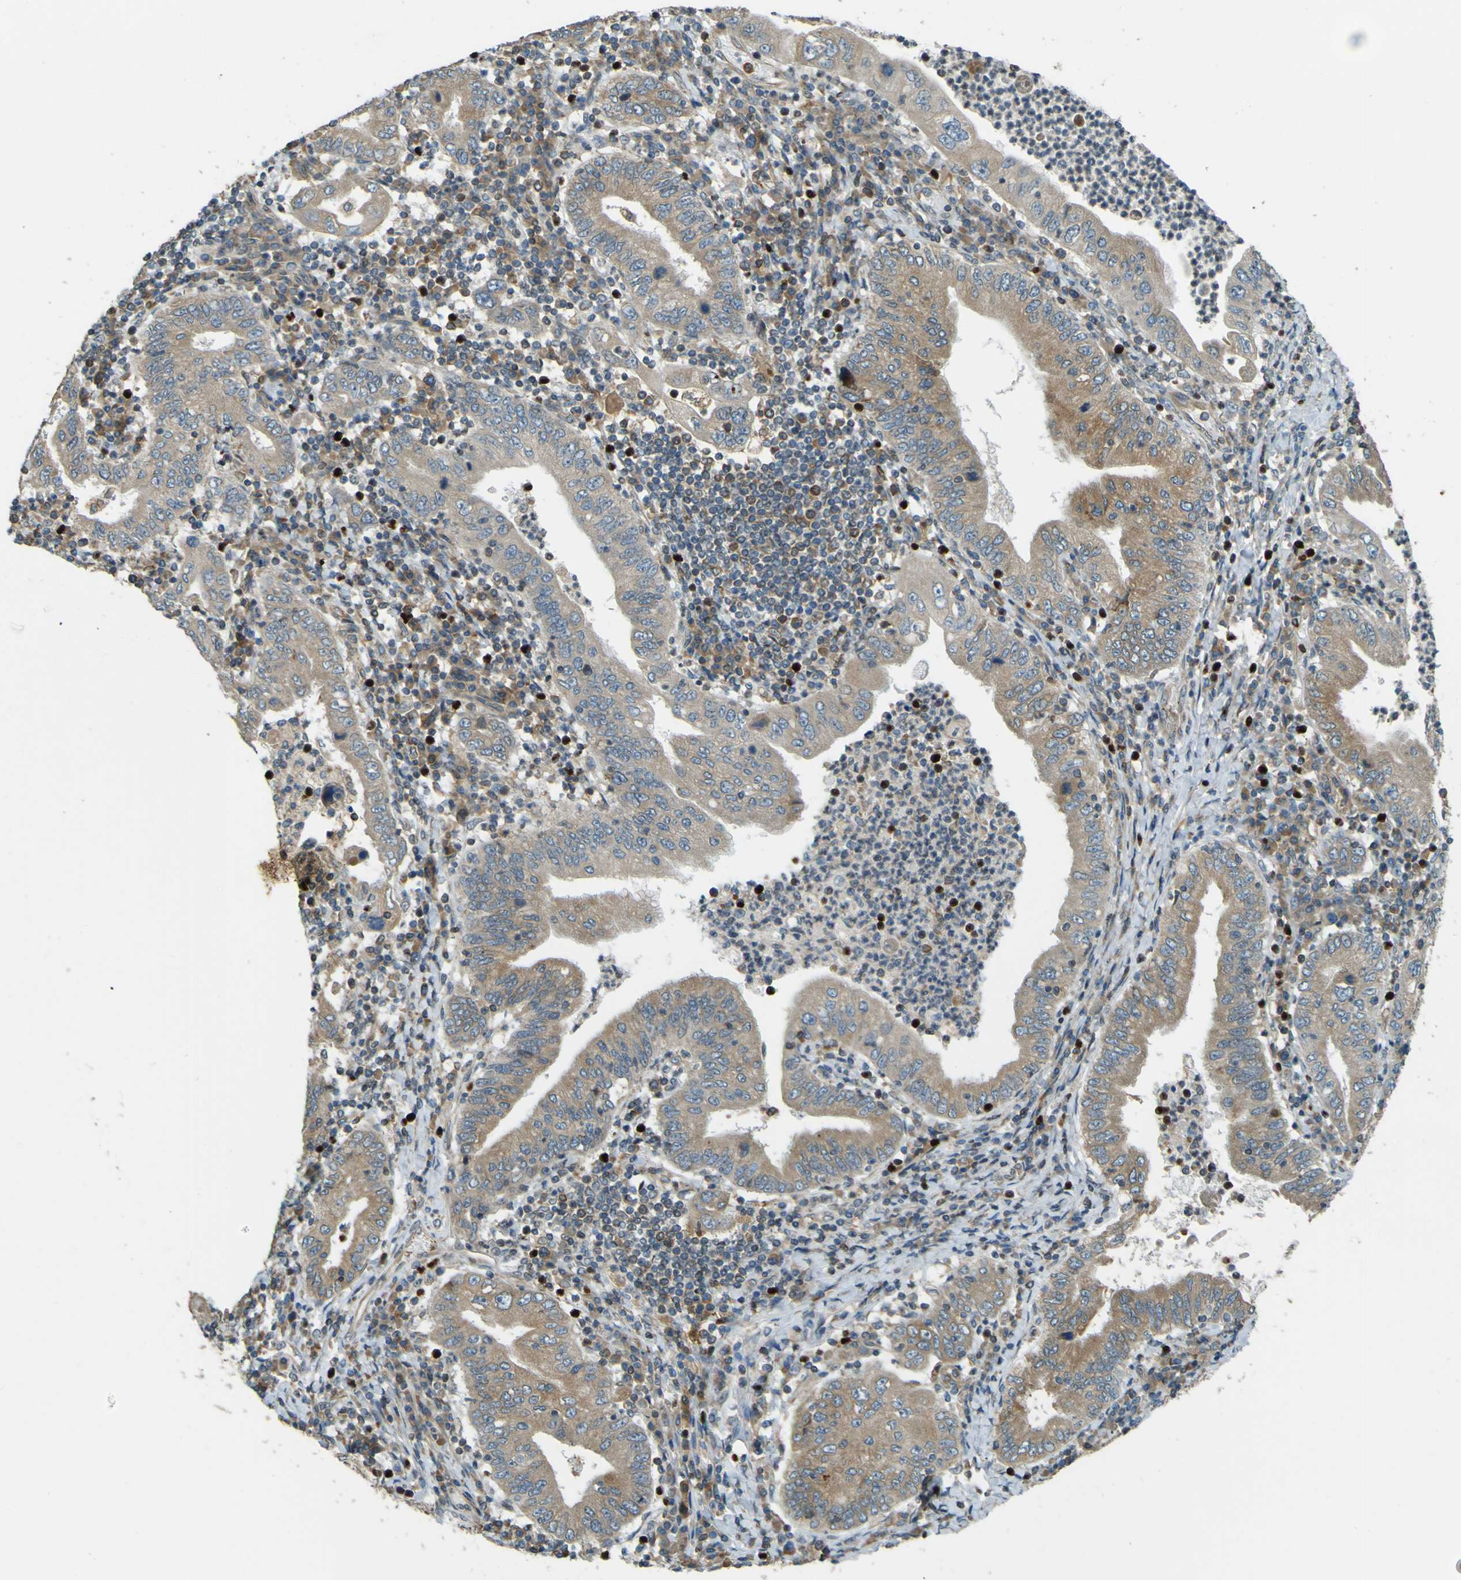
{"staining": {"intensity": "weak", "quantity": ">75%", "location": "cytoplasmic/membranous"}, "tissue": "stomach cancer", "cell_type": "Tumor cells", "image_type": "cancer", "snomed": [{"axis": "morphology", "description": "Normal tissue, NOS"}, {"axis": "morphology", "description": "Adenocarcinoma, NOS"}, {"axis": "topography", "description": "Esophagus"}, {"axis": "topography", "description": "Stomach, upper"}, {"axis": "topography", "description": "Peripheral nerve tissue"}], "caption": "IHC of human stomach adenocarcinoma exhibits low levels of weak cytoplasmic/membranous expression in about >75% of tumor cells. The staining was performed using DAB, with brown indicating positive protein expression. Nuclei are stained blue with hematoxylin.", "gene": "LPCAT1", "patient": {"sex": "male", "age": 62}}